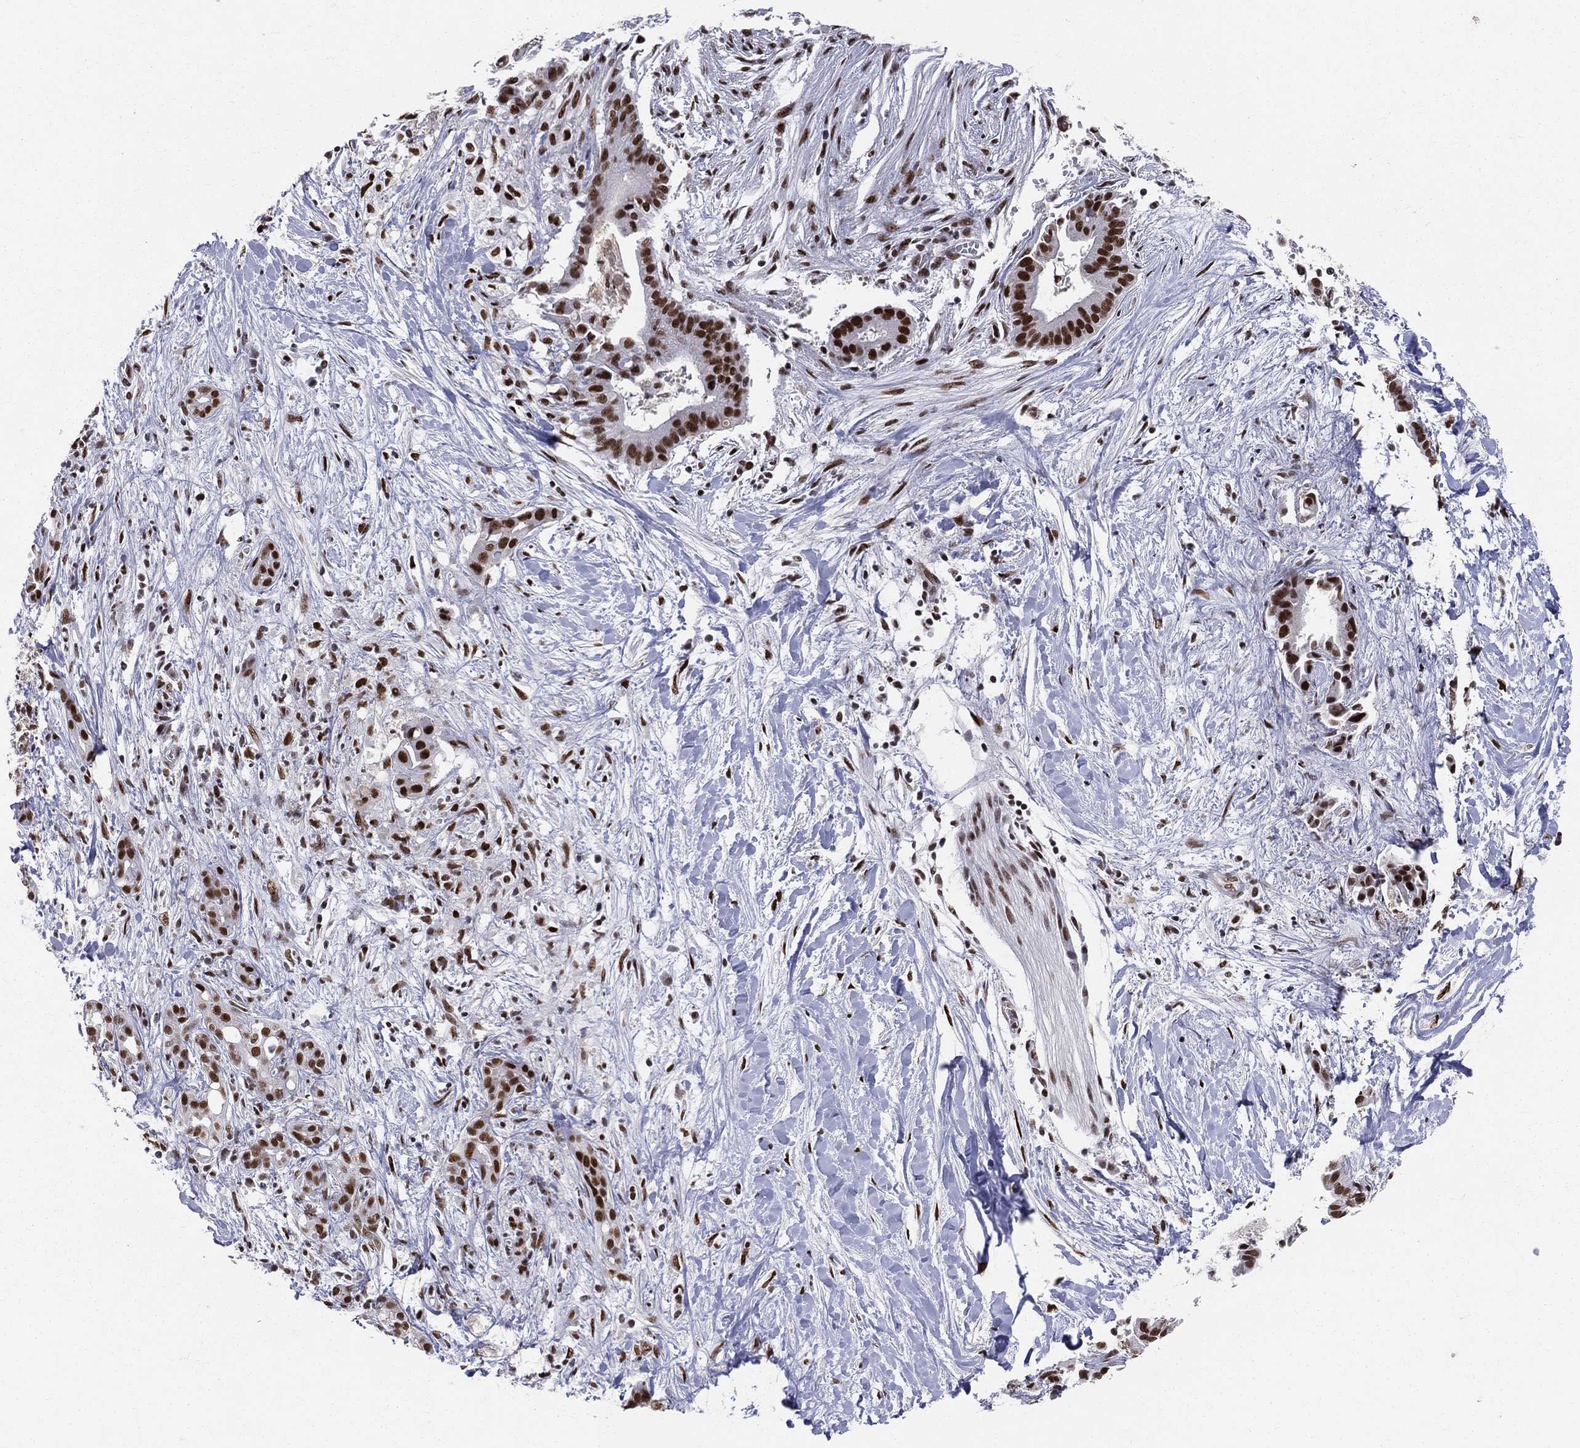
{"staining": {"intensity": "strong", "quantity": ">75%", "location": "nuclear"}, "tissue": "pancreatic cancer", "cell_type": "Tumor cells", "image_type": "cancer", "snomed": [{"axis": "morphology", "description": "Adenocarcinoma, NOS"}, {"axis": "topography", "description": "Pancreas"}], "caption": "This is a micrograph of immunohistochemistry staining of pancreatic cancer (adenocarcinoma), which shows strong positivity in the nuclear of tumor cells.", "gene": "CDK7", "patient": {"sex": "male", "age": 61}}